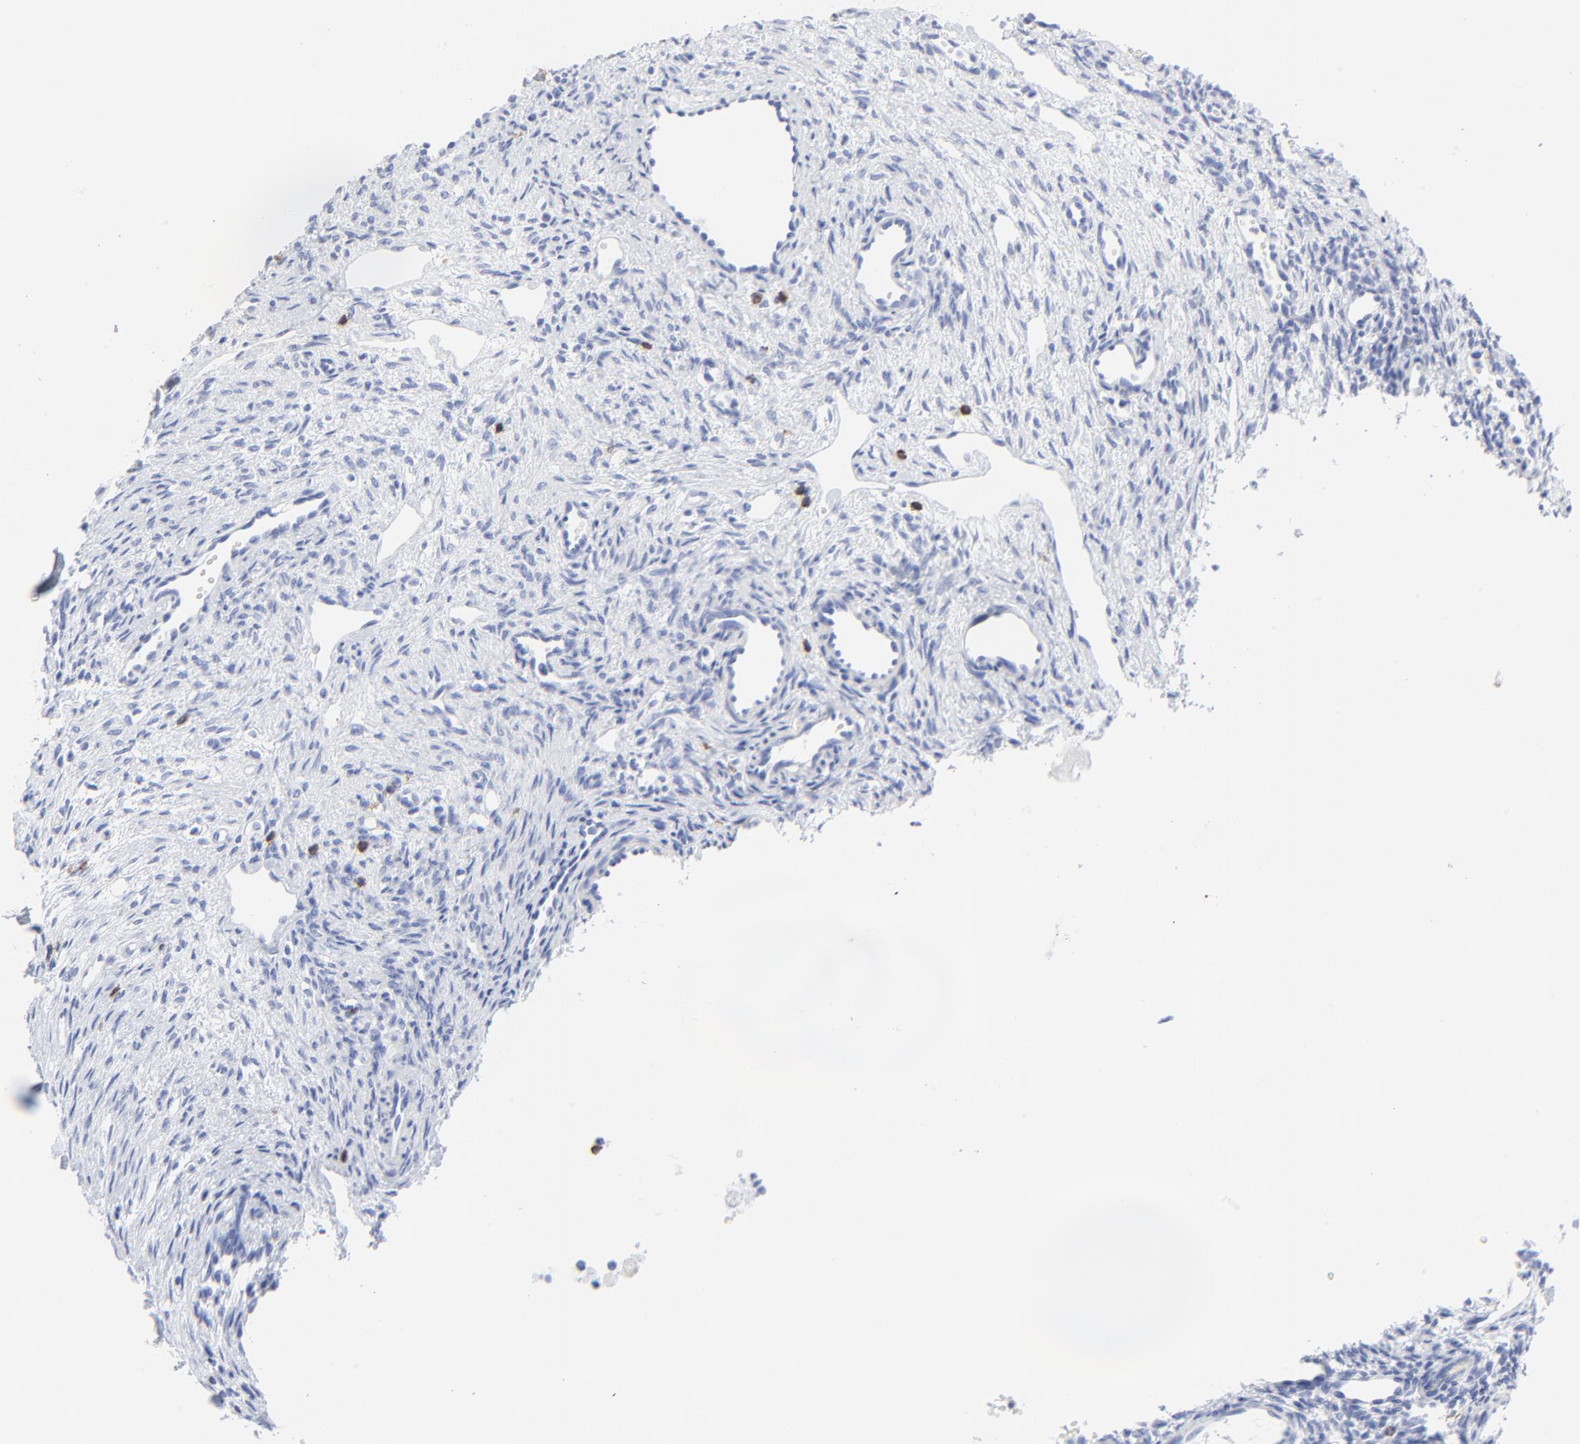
{"staining": {"intensity": "negative", "quantity": "none", "location": "none"}, "tissue": "ovary", "cell_type": "Ovarian stroma cells", "image_type": "normal", "snomed": [{"axis": "morphology", "description": "Normal tissue, NOS"}, {"axis": "topography", "description": "Ovary"}], "caption": "Image shows no significant protein expression in ovarian stroma cells of benign ovary.", "gene": "LCK", "patient": {"sex": "female", "age": 33}}